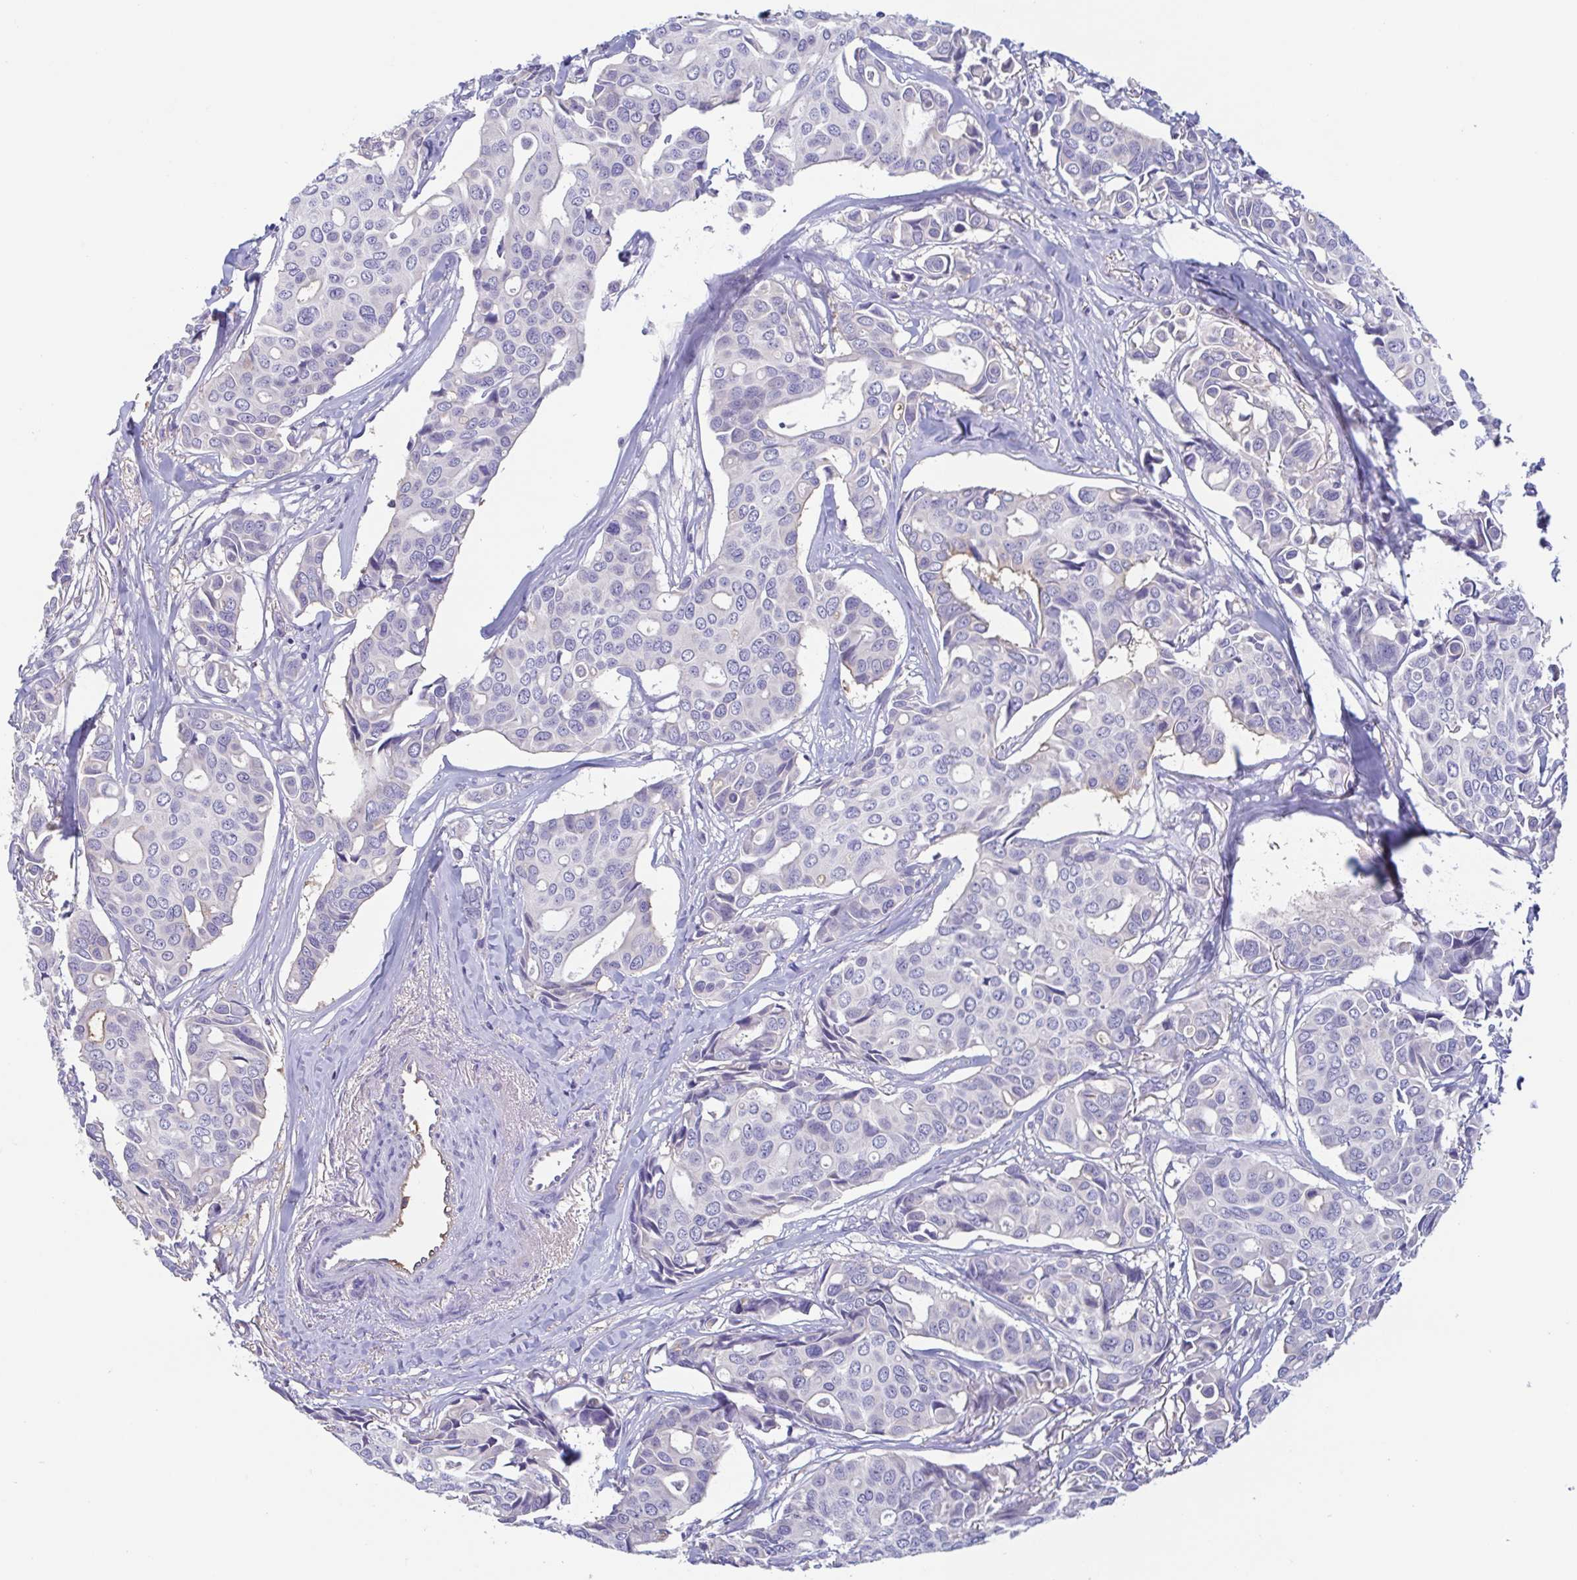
{"staining": {"intensity": "negative", "quantity": "none", "location": "none"}, "tissue": "breast cancer", "cell_type": "Tumor cells", "image_type": "cancer", "snomed": [{"axis": "morphology", "description": "Duct carcinoma"}, {"axis": "topography", "description": "Breast"}], "caption": "Tumor cells show no significant expression in breast invasive ductal carcinoma. (DAB IHC with hematoxylin counter stain).", "gene": "TREH", "patient": {"sex": "female", "age": 54}}